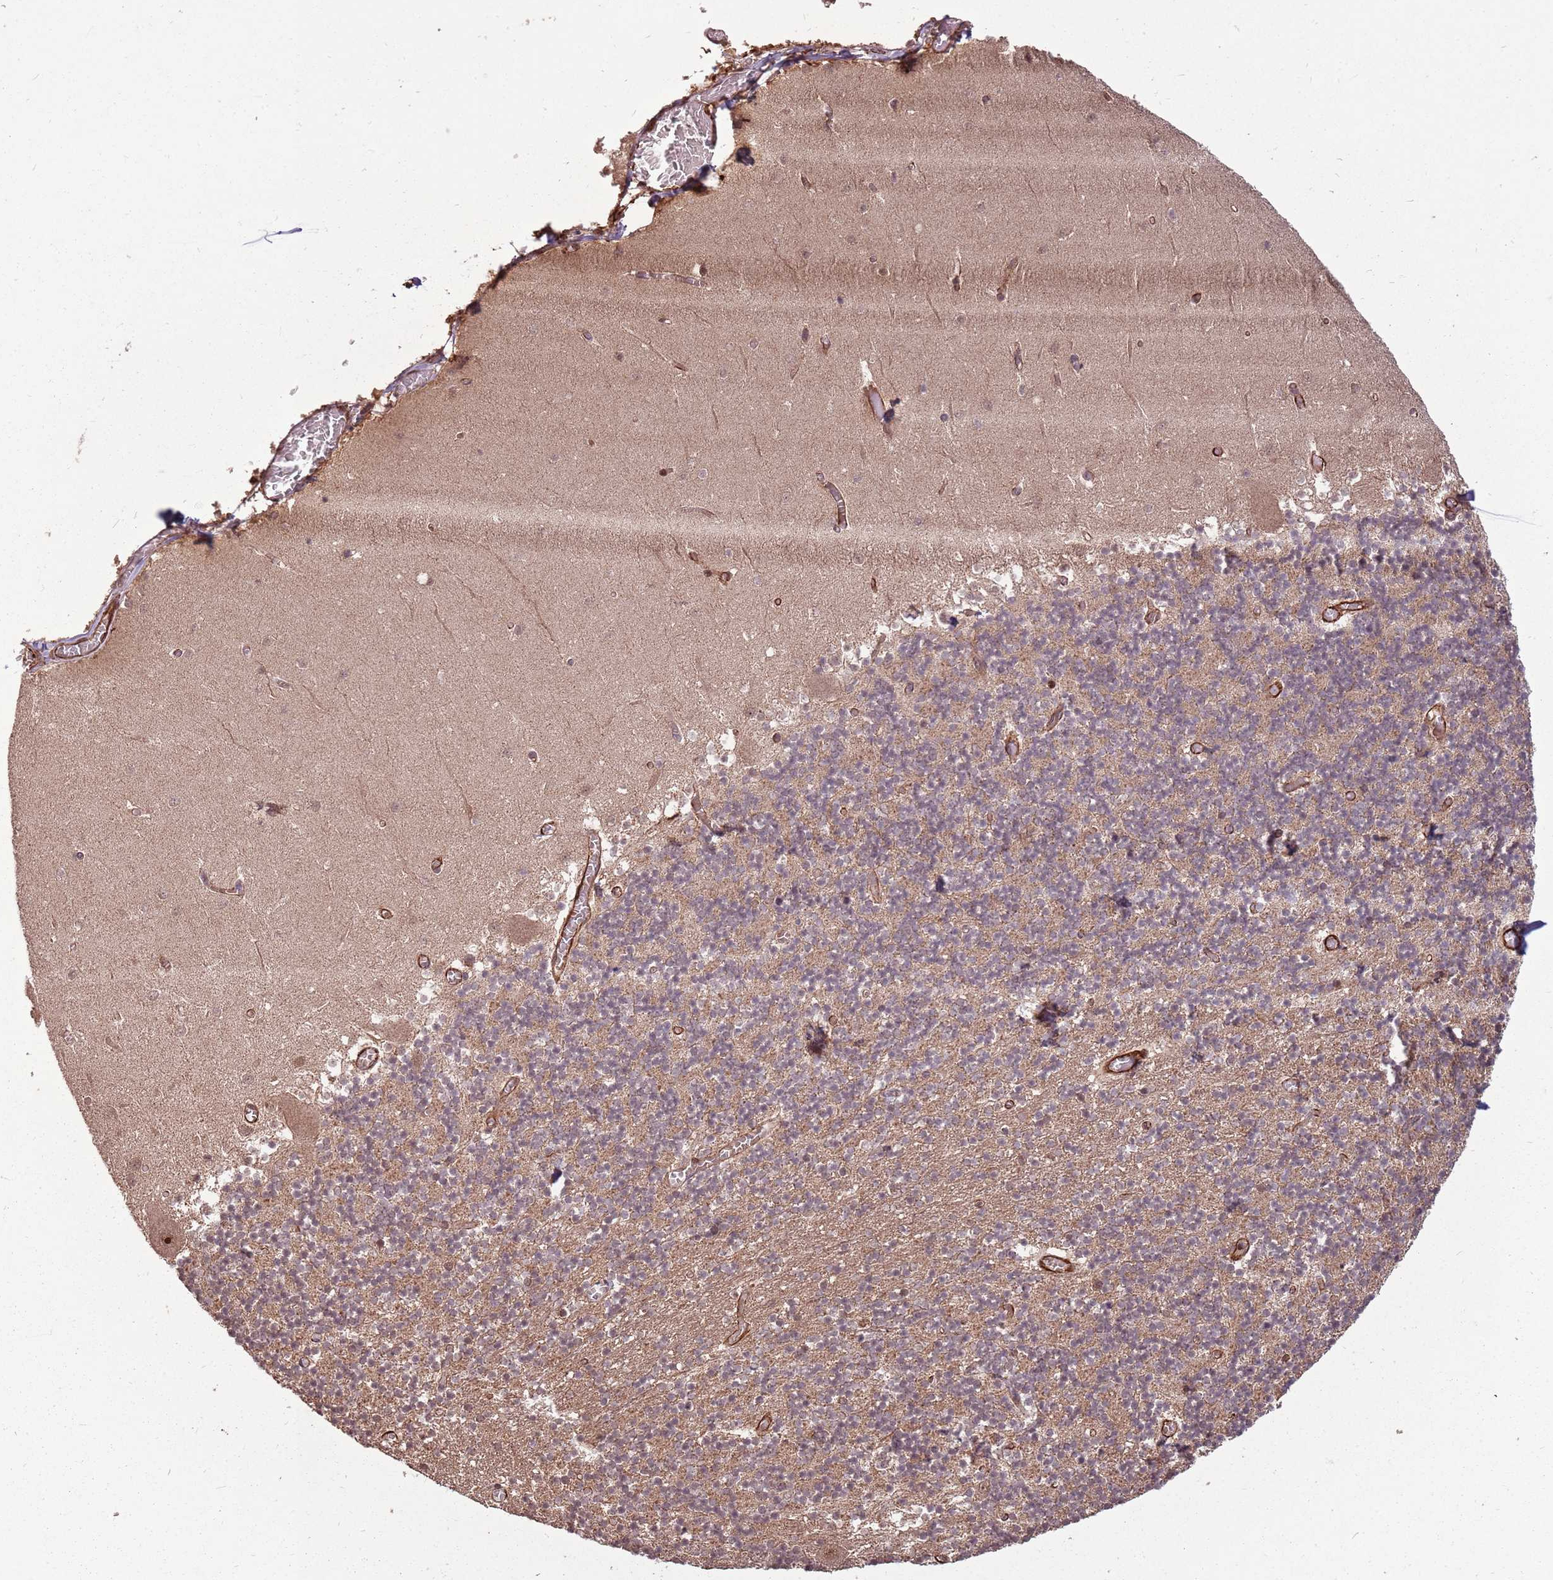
{"staining": {"intensity": "moderate", "quantity": ">75%", "location": "cytoplasmic/membranous,nuclear"}, "tissue": "cerebellum", "cell_type": "Cells in granular layer", "image_type": "normal", "snomed": [{"axis": "morphology", "description": "Normal tissue, NOS"}, {"axis": "topography", "description": "Cerebellum"}], "caption": "Protein staining of unremarkable cerebellum shows moderate cytoplasmic/membranous,nuclear positivity in about >75% of cells in granular layer. The protein is stained brown, and the nuclei are stained in blue (DAB IHC with brightfield microscopy, high magnification).", "gene": "ADAMTS3", "patient": {"sex": "female", "age": 28}}